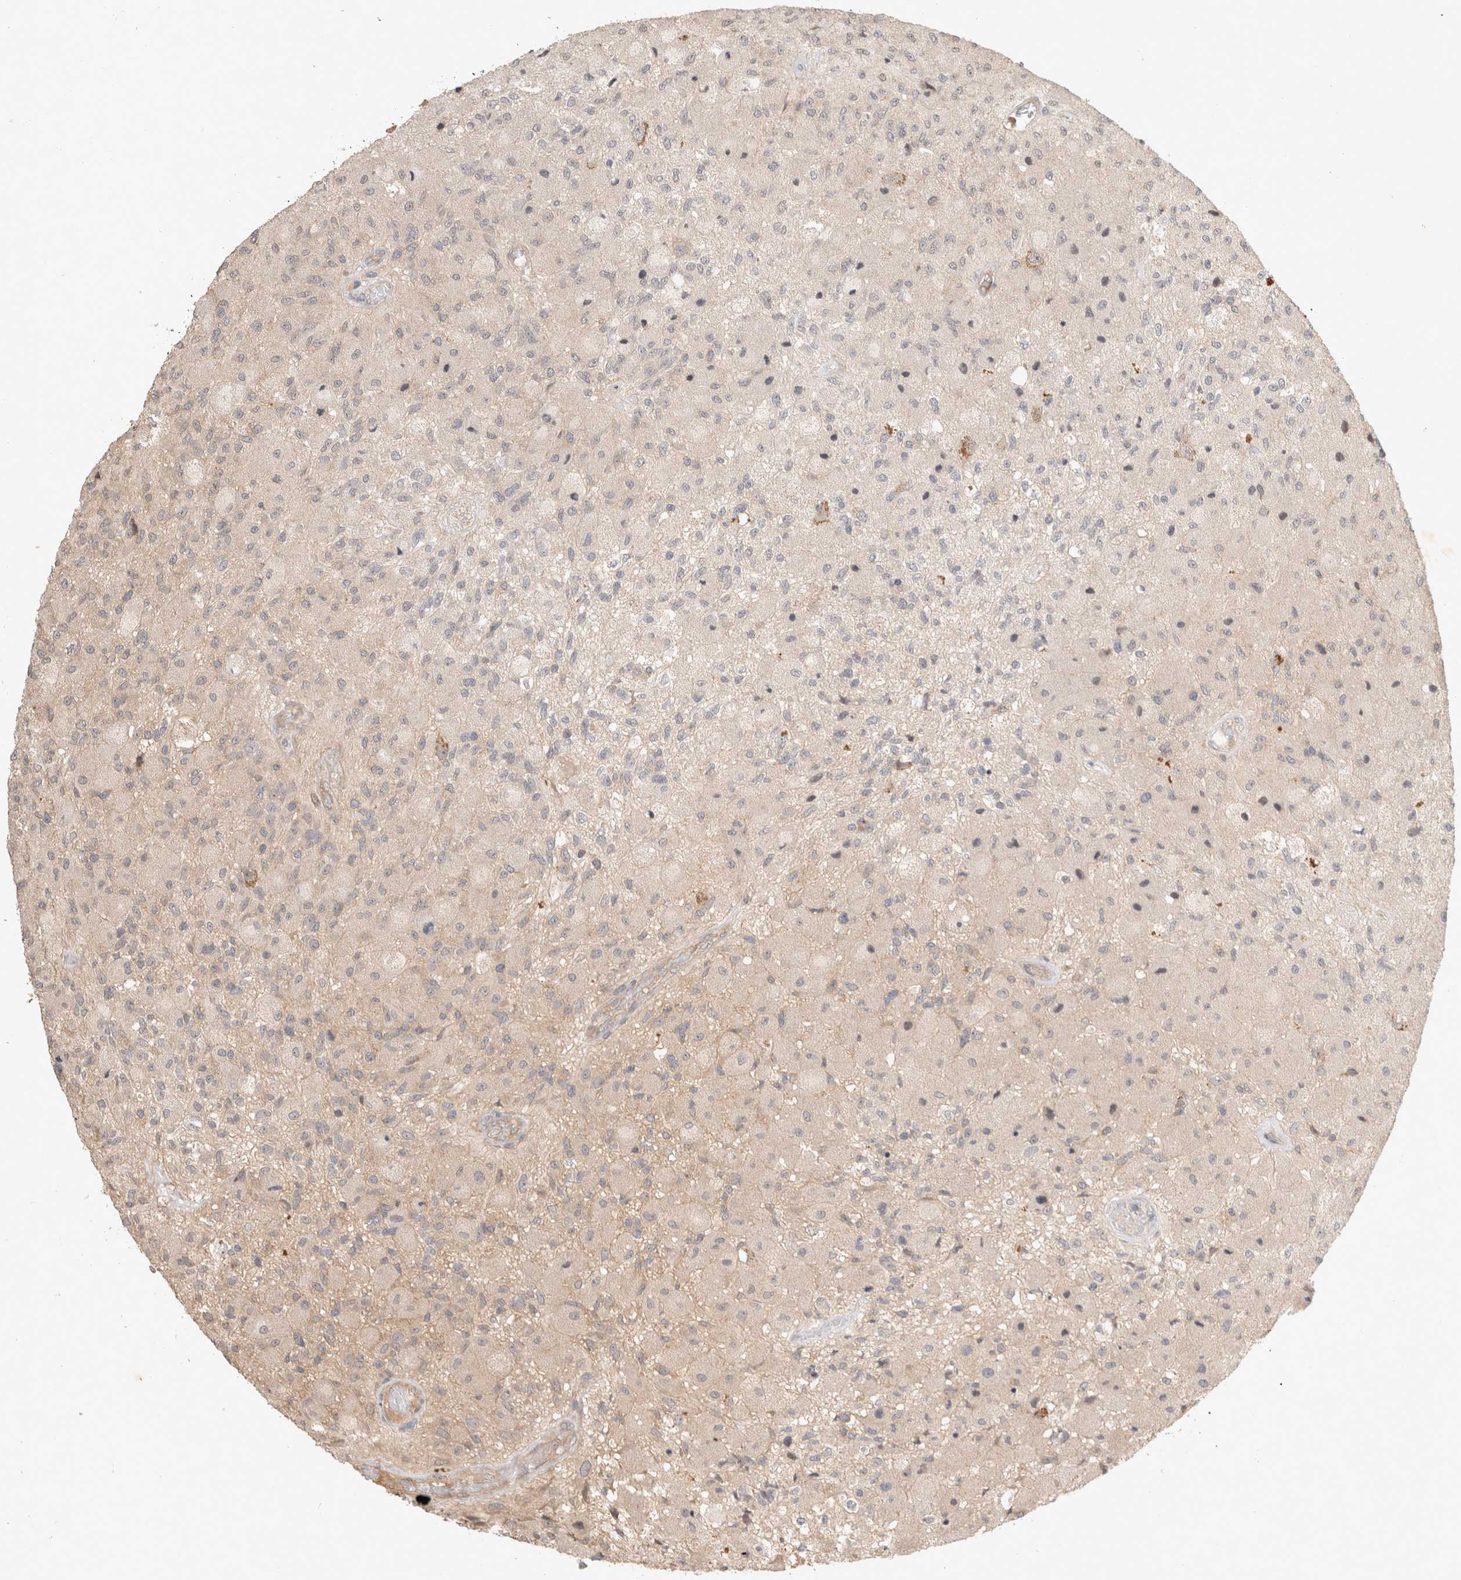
{"staining": {"intensity": "negative", "quantity": "none", "location": "none"}, "tissue": "glioma", "cell_type": "Tumor cells", "image_type": "cancer", "snomed": [{"axis": "morphology", "description": "Normal tissue, NOS"}, {"axis": "morphology", "description": "Glioma, malignant, High grade"}, {"axis": "topography", "description": "Cerebral cortex"}], "caption": "An image of human glioma is negative for staining in tumor cells. (DAB (3,3'-diaminobenzidine) immunohistochemistry visualized using brightfield microscopy, high magnification).", "gene": "YES1", "patient": {"sex": "male", "age": 77}}